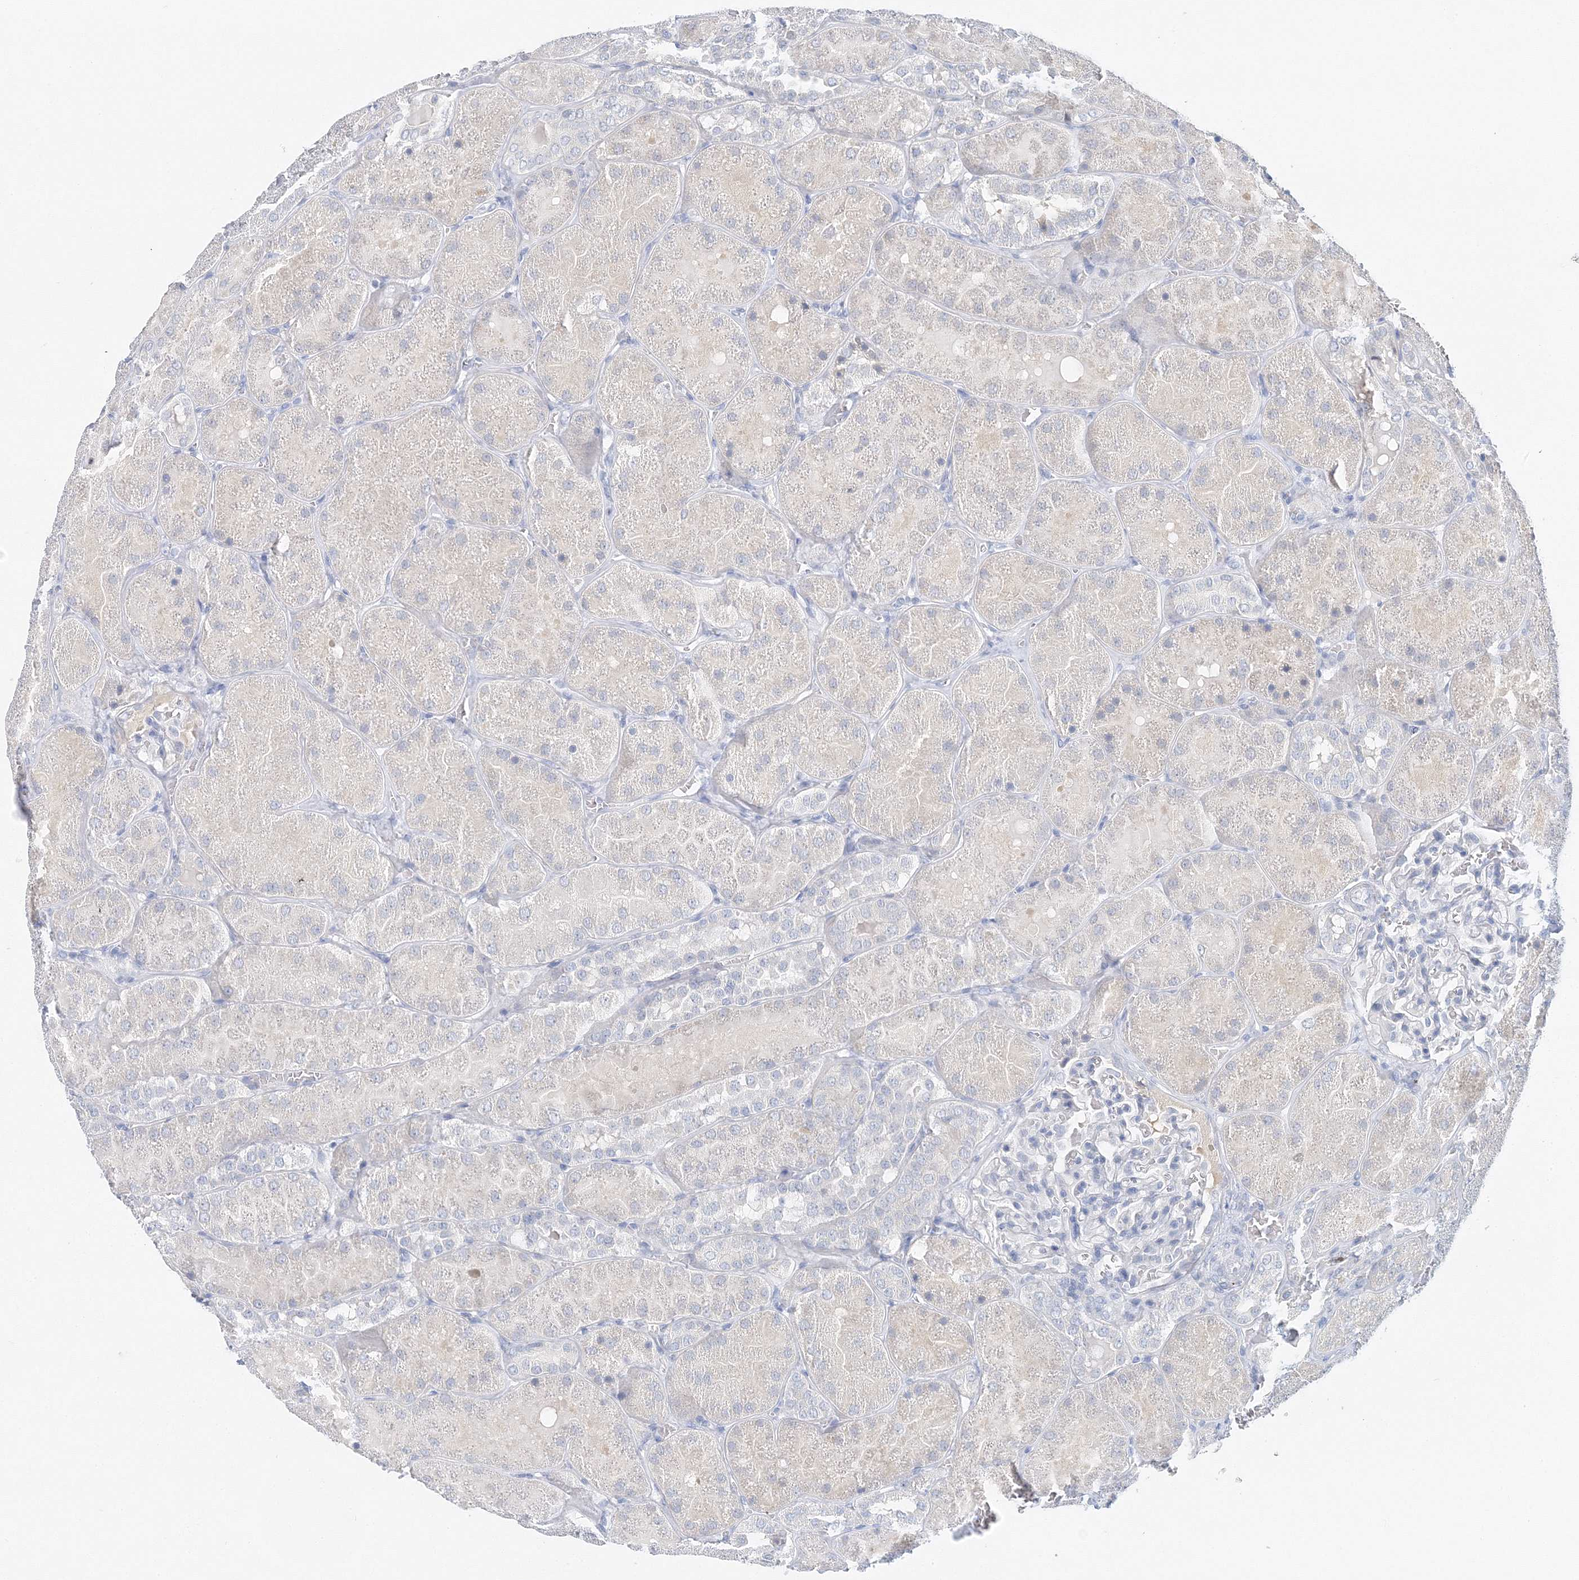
{"staining": {"intensity": "negative", "quantity": "none", "location": "none"}, "tissue": "kidney", "cell_type": "Cells in glomeruli", "image_type": "normal", "snomed": [{"axis": "morphology", "description": "Normal tissue, NOS"}, {"axis": "topography", "description": "Kidney"}], "caption": "DAB (3,3'-diaminobenzidine) immunohistochemical staining of benign kidney shows no significant positivity in cells in glomeruli.", "gene": "VILL", "patient": {"sex": "male", "age": 28}}